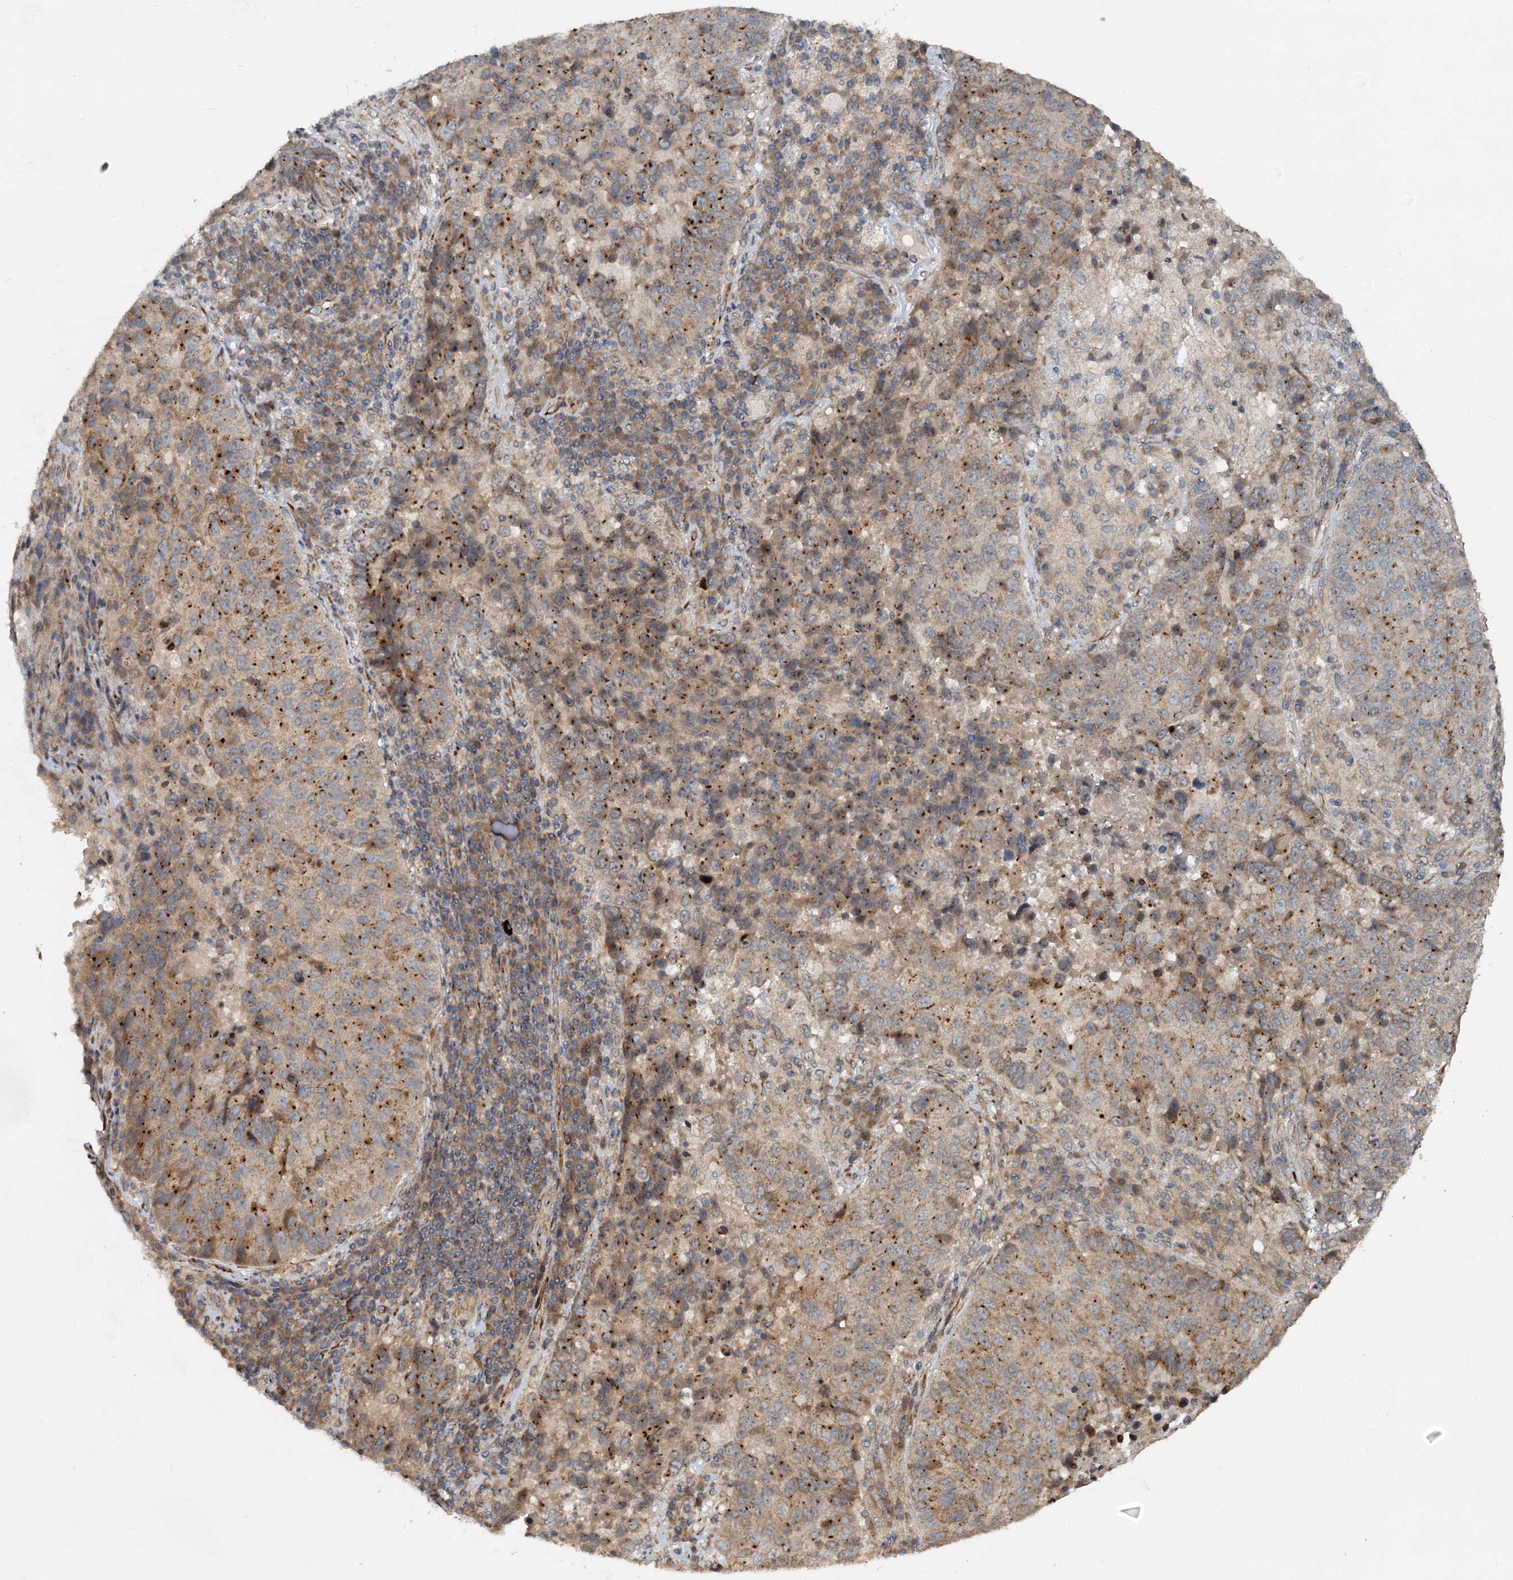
{"staining": {"intensity": "moderate", "quantity": "25%-75%", "location": "cytoplasmic/membranous"}, "tissue": "lung cancer", "cell_type": "Tumor cells", "image_type": "cancer", "snomed": [{"axis": "morphology", "description": "Squamous cell carcinoma, NOS"}, {"axis": "topography", "description": "Lung"}], "caption": "Immunohistochemistry photomicrograph of neoplastic tissue: human squamous cell carcinoma (lung) stained using IHC displays medium levels of moderate protein expression localized specifically in the cytoplasmic/membranous of tumor cells, appearing as a cytoplasmic/membranous brown color.", "gene": "CEP68", "patient": {"sex": "male", "age": 73}}